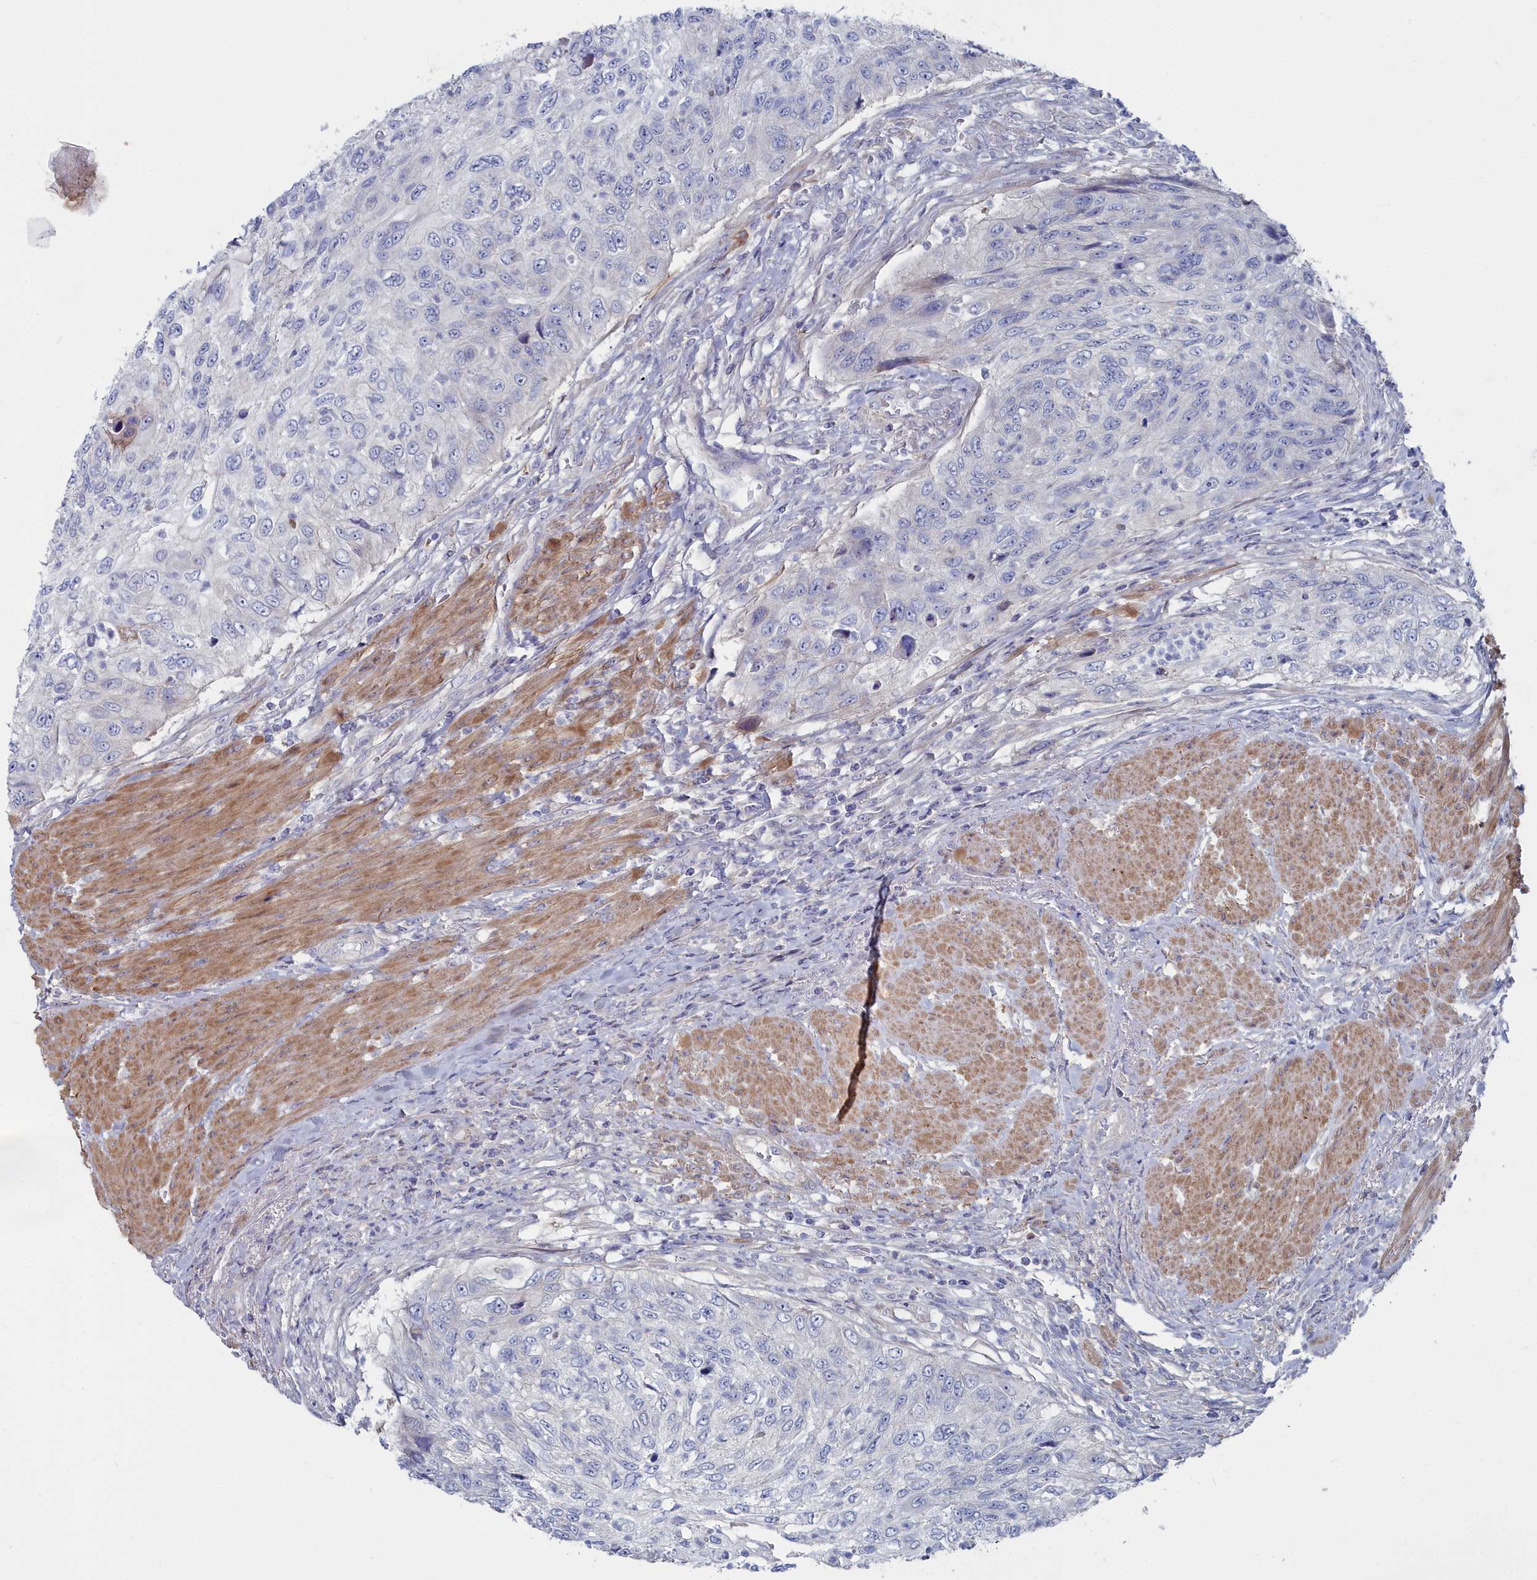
{"staining": {"intensity": "negative", "quantity": "none", "location": "none"}, "tissue": "urothelial cancer", "cell_type": "Tumor cells", "image_type": "cancer", "snomed": [{"axis": "morphology", "description": "Urothelial carcinoma, High grade"}, {"axis": "topography", "description": "Urinary bladder"}], "caption": "The immunohistochemistry (IHC) photomicrograph has no significant expression in tumor cells of urothelial cancer tissue.", "gene": "SHISAL2A", "patient": {"sex": "female", "age": 60}}